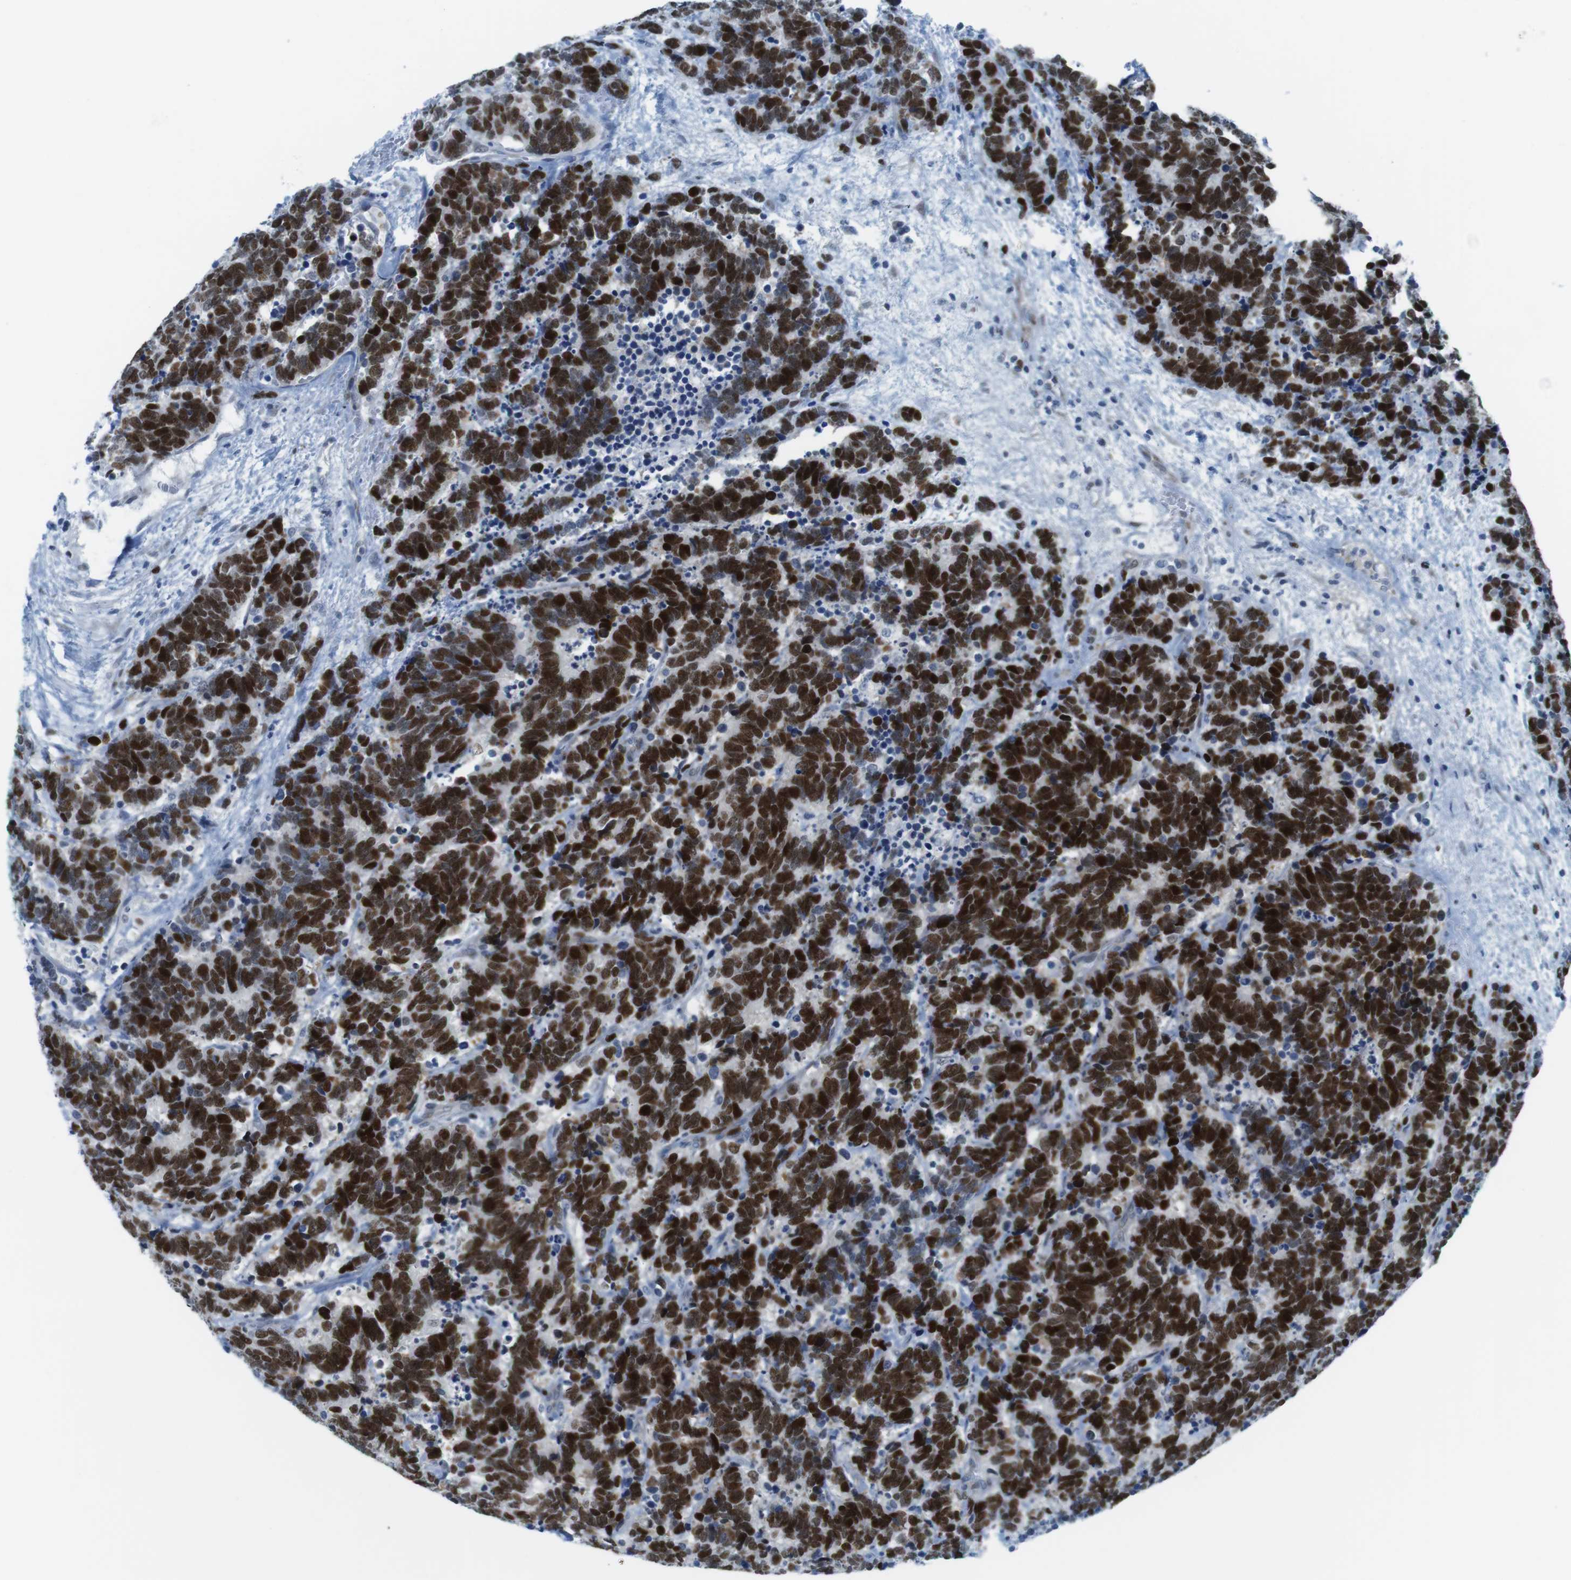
{"staining": {"intensity": "strong", "quantity": ">75%", "location": "nuclear"}, "tissue": "carcinoid", "cell_type": "Tumor cells", "image_type": "cancer", "snomed": [{"axis": "morphology", "description": "Carcinoma, NOS"}, {"axis": "morphology", "description": "Carcinoid, malignant, NOS"}, {"axis": "topography", "description": "Urinary bladder"}], "caption": "A histopathology image of human carcinoid stained for a protein reveals strong nuclear brown staining in tumor cells. (DAB (3,3'-diaminobenzidine) = brown stain, brightfield microscopy at high magnification).", "gene": "CHAF1A", "patient": {"sex": "male", "age": 57}}